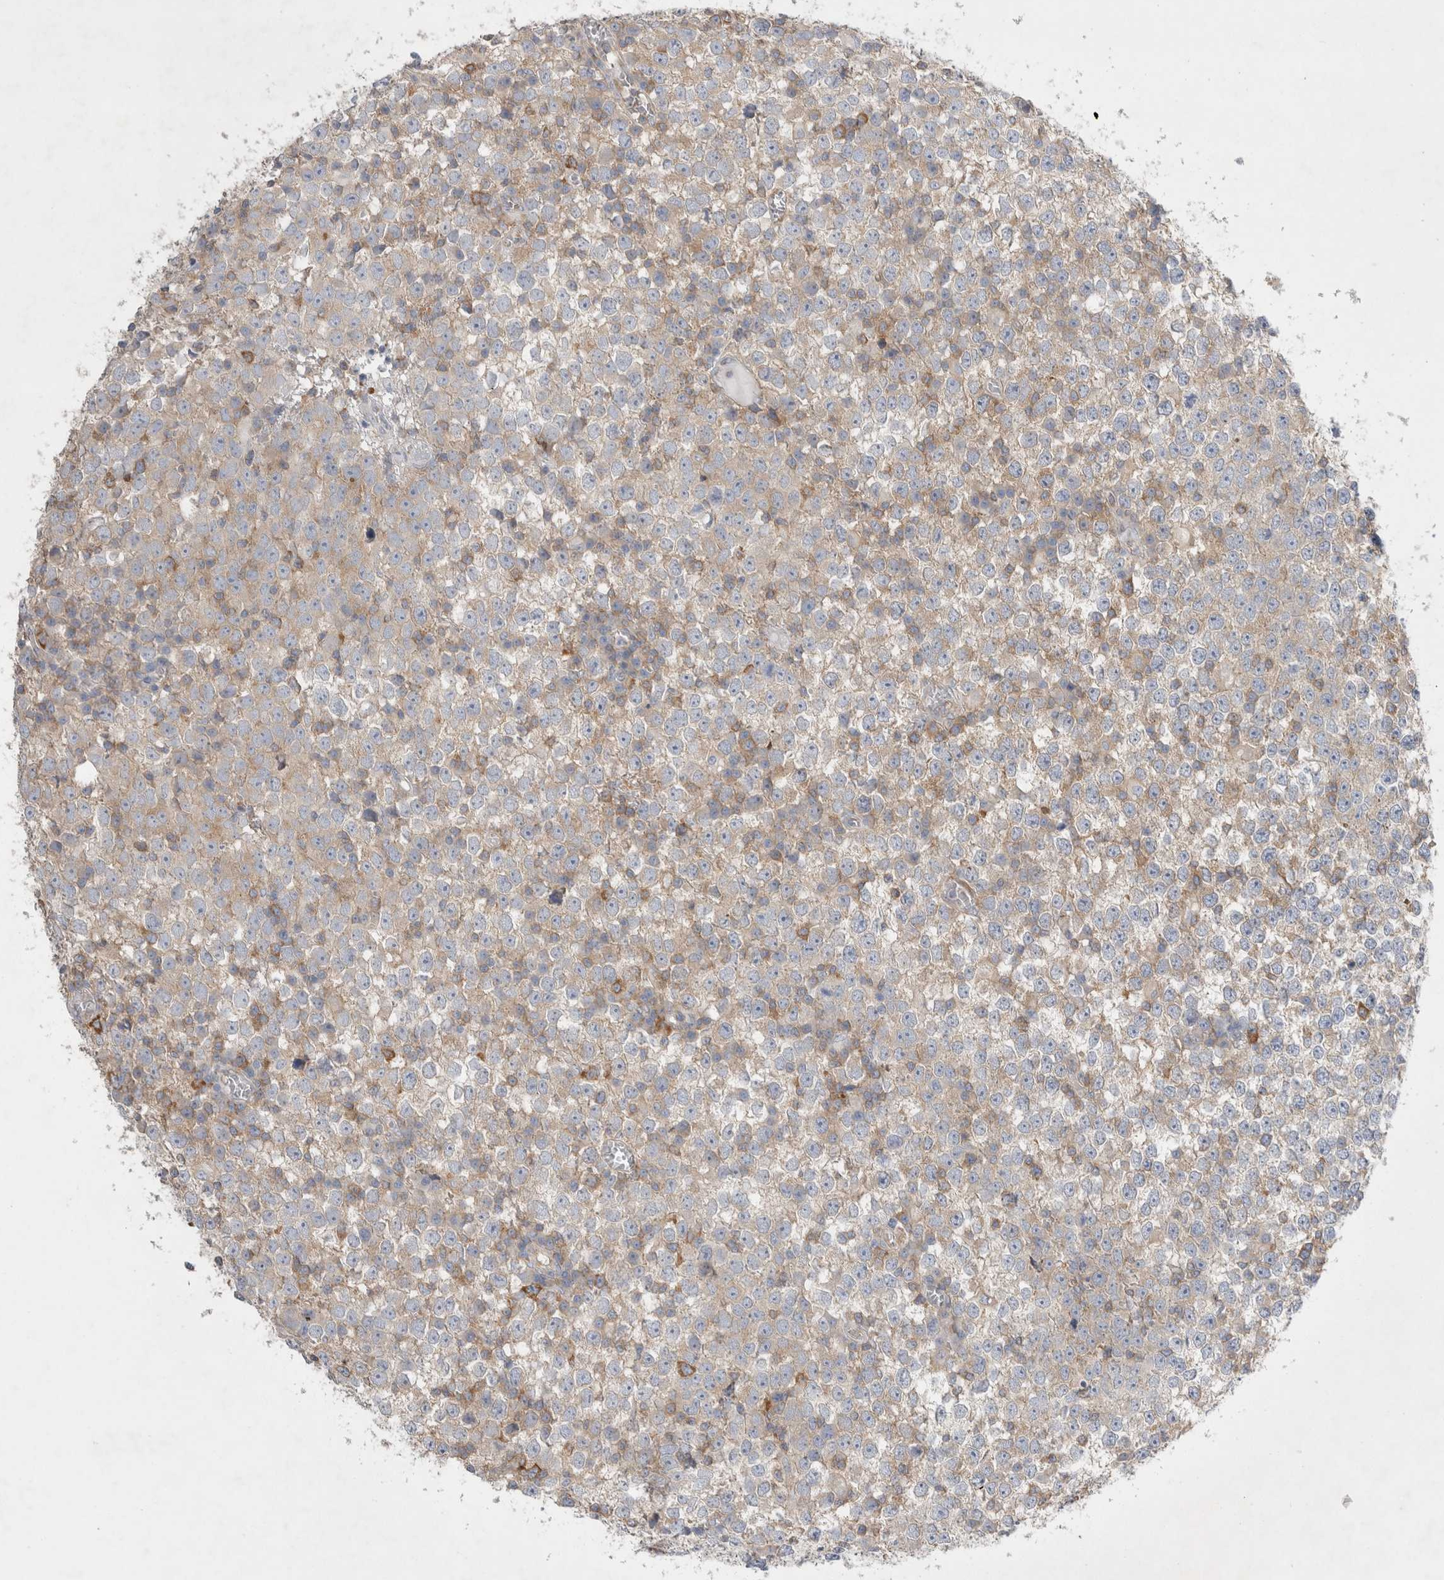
{"staining": {"intensity": "moderate", "quantity": "<25%", "location": "cytoplasmic/membranous"}, "tissue": "testis cancer", "cell_type": "Tumor cells", "image_type": "cancer", "snomed": [{"axis": "morphology", "description": "Seminoma, NOS"}, {"axis": "topography", "description": "Testis"}], "caption": "This is a histology image of immunohistochemistry staining of seminoma (testis), which shows moderate expression in the cytoplasmic/membranous of tumor cells.", "gene": "ZNF23", "patient": {"sex": "male", "age": 65}}